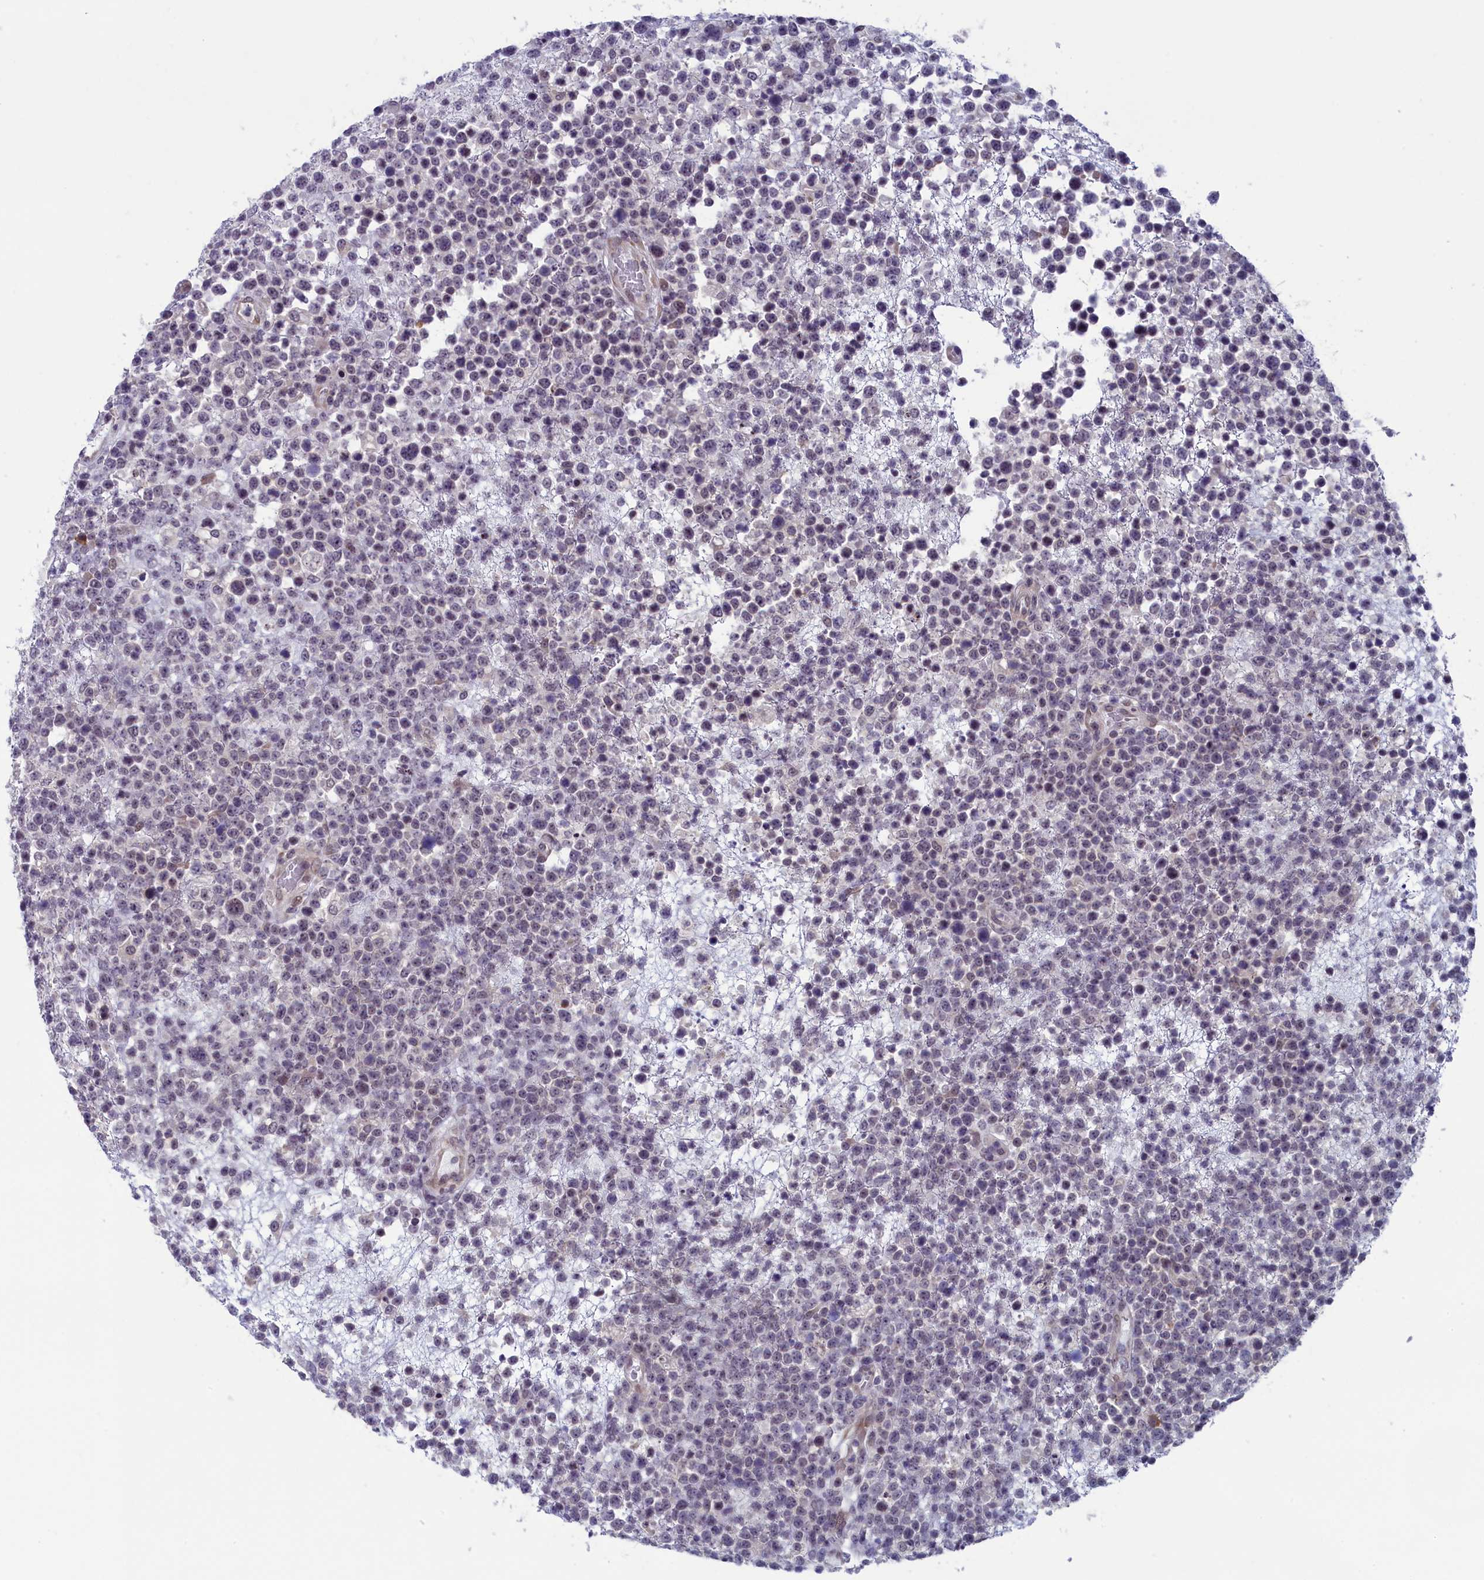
{"staining": {"intensity": "negative", "quantity": "none", "location": "none"}, "tissue": "lymphoma", "cell_type": "Tumor cells", "image_type": "cancer", "snomed": [{"axis": "morphology", "description": "Malignant lymphoma, non-Hodgkin's type, High grade"}, {"axis": "topography", "description": "Colon"}], "caption": "Immunohistochemical staining of human lymphoma displays no significant positivity in tumor cells. Brightfield microscopy of immunohistochemistry stained with DAB (3,3'-diaminobenzidine) (brown) and hematoxylin (blue), captured at high magnification.", "gene": "CNEP1R1", "patient": {"sex": "female", "age": 53}}